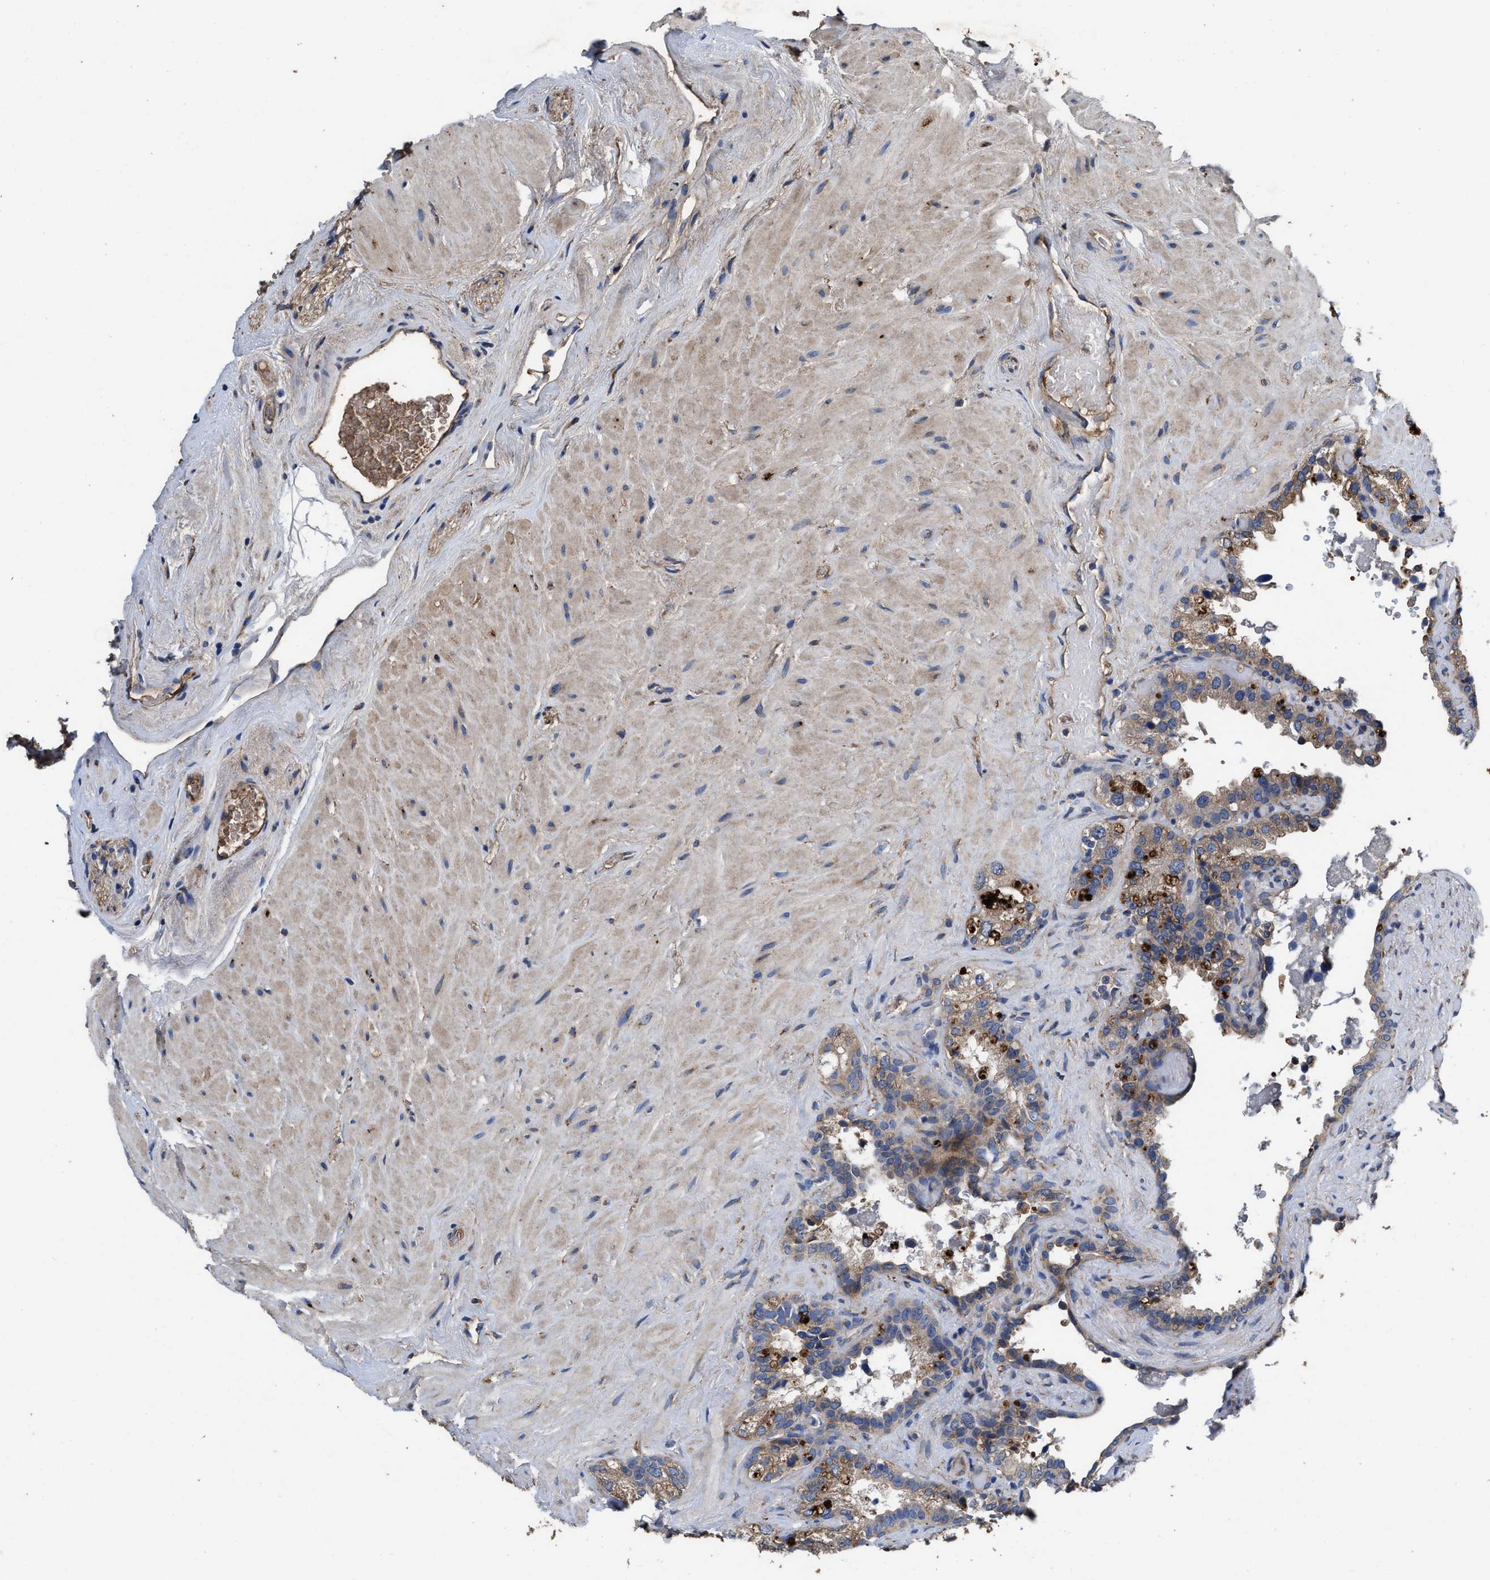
{"staining": {"intensity": "moderate", "quantity": ">75%", "location": "cytoplasmic/membranous"}, "tissue": "seminal vesicle", "cell_type": "Glandular cells", "image_type": "normal", "snomed": [{"axis": "morphology", "description": "Normal tissue, NOS"}, {"axis": "topography", "description": "Seminal veicle"}], "caption": "Immunohistochemical staining of unremarkable seminal vesicle exhibits medium levels of moderate cytoplasmic/membranous positivity in approximately >75% of glandular cells. Ihc stains the protein of interest in brown and the nuclei are stained blue.", "gene": "IDNK", "patient": {"sex": "male", "age": 68}}